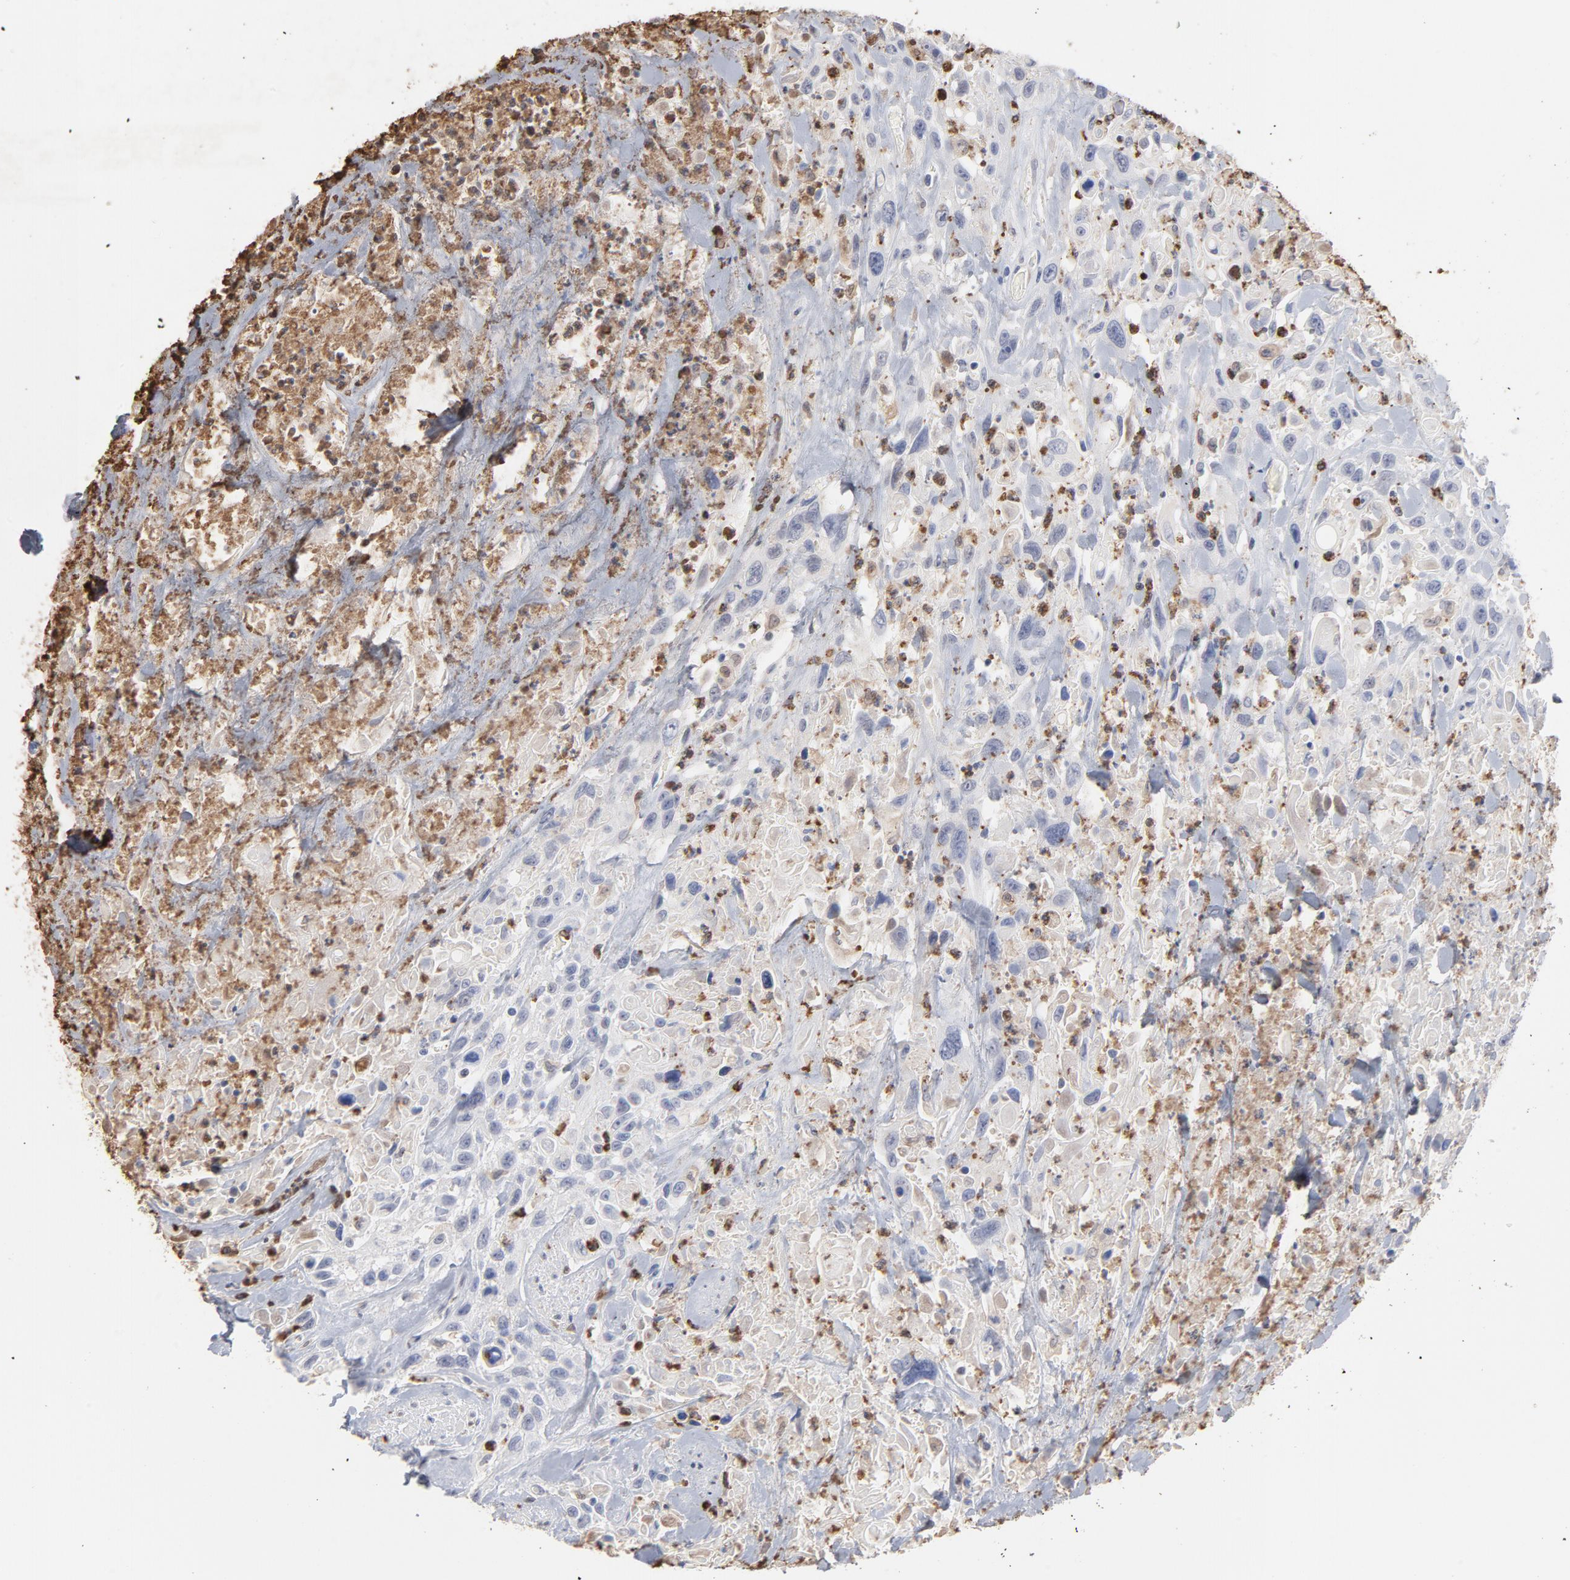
{"staining": {"intensity": "negative", "quantity": "none", "location": "none"}, "tissue": "urothelial cancer", "cell_type": "Tumor cells", "image_type": "cancer", "snomed": [{"axis": "morphology", "description": "Urothelial carcinoma, High grade"}, {"axis": "topography", "description": "Urinary bladder"}], "caption": "DAB immunohistochemical staining of urothelial cancer demonstrates no significant staining in tumor cells.", "gene": "PNMA1", "patient": {"sex": "female", "age": 84}}